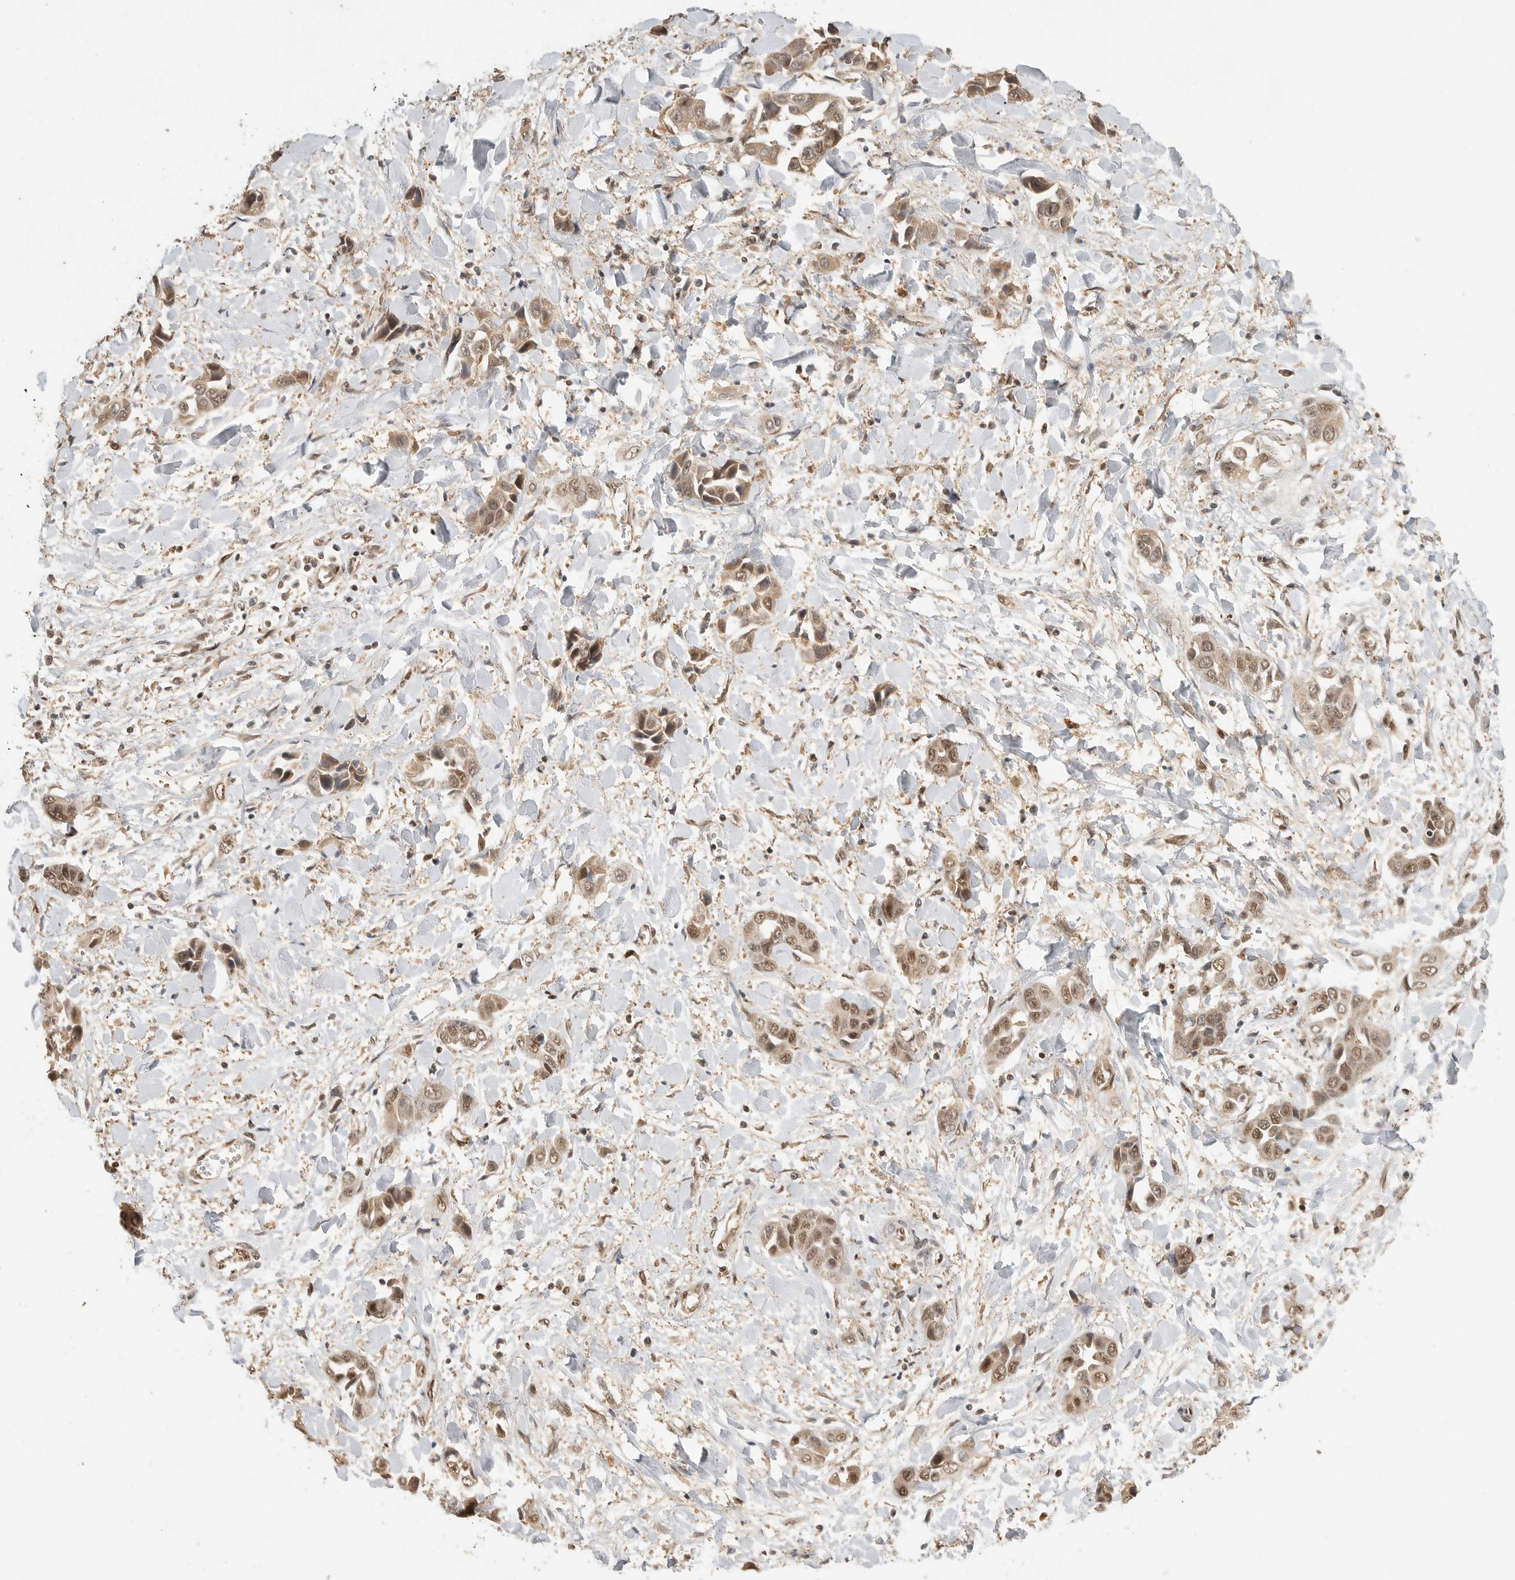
{"staining": {"intensity": "moderate", "quantity": "25%-75%", "location": "cytoplasmic/membranous,nuclear"}, "tissue": "liver cancer", "cell_type": "Tumor cells", "image_type": "cancer", "snomed": [{"axis": "morphology", "description": "Cholangiocarcinoma"}, {"axis": "topography", "description": "Liver"}], "caption": "Immunohistochemistry staining of liver cholangiocarcinoma, which displays medium levels of moderate cytoplasmic/membranous and nuclear positivity in approximately 25%-75% of tumor cells indicating moderate cytoplasmic/membranous and nuclear protein expression. The staining was performed using DAB (brown) for protein detection and nuclei were counterstained in hematoxylin (blue).", "gene": "DFFA", "patient": {"sex": "female", "age": 52}}